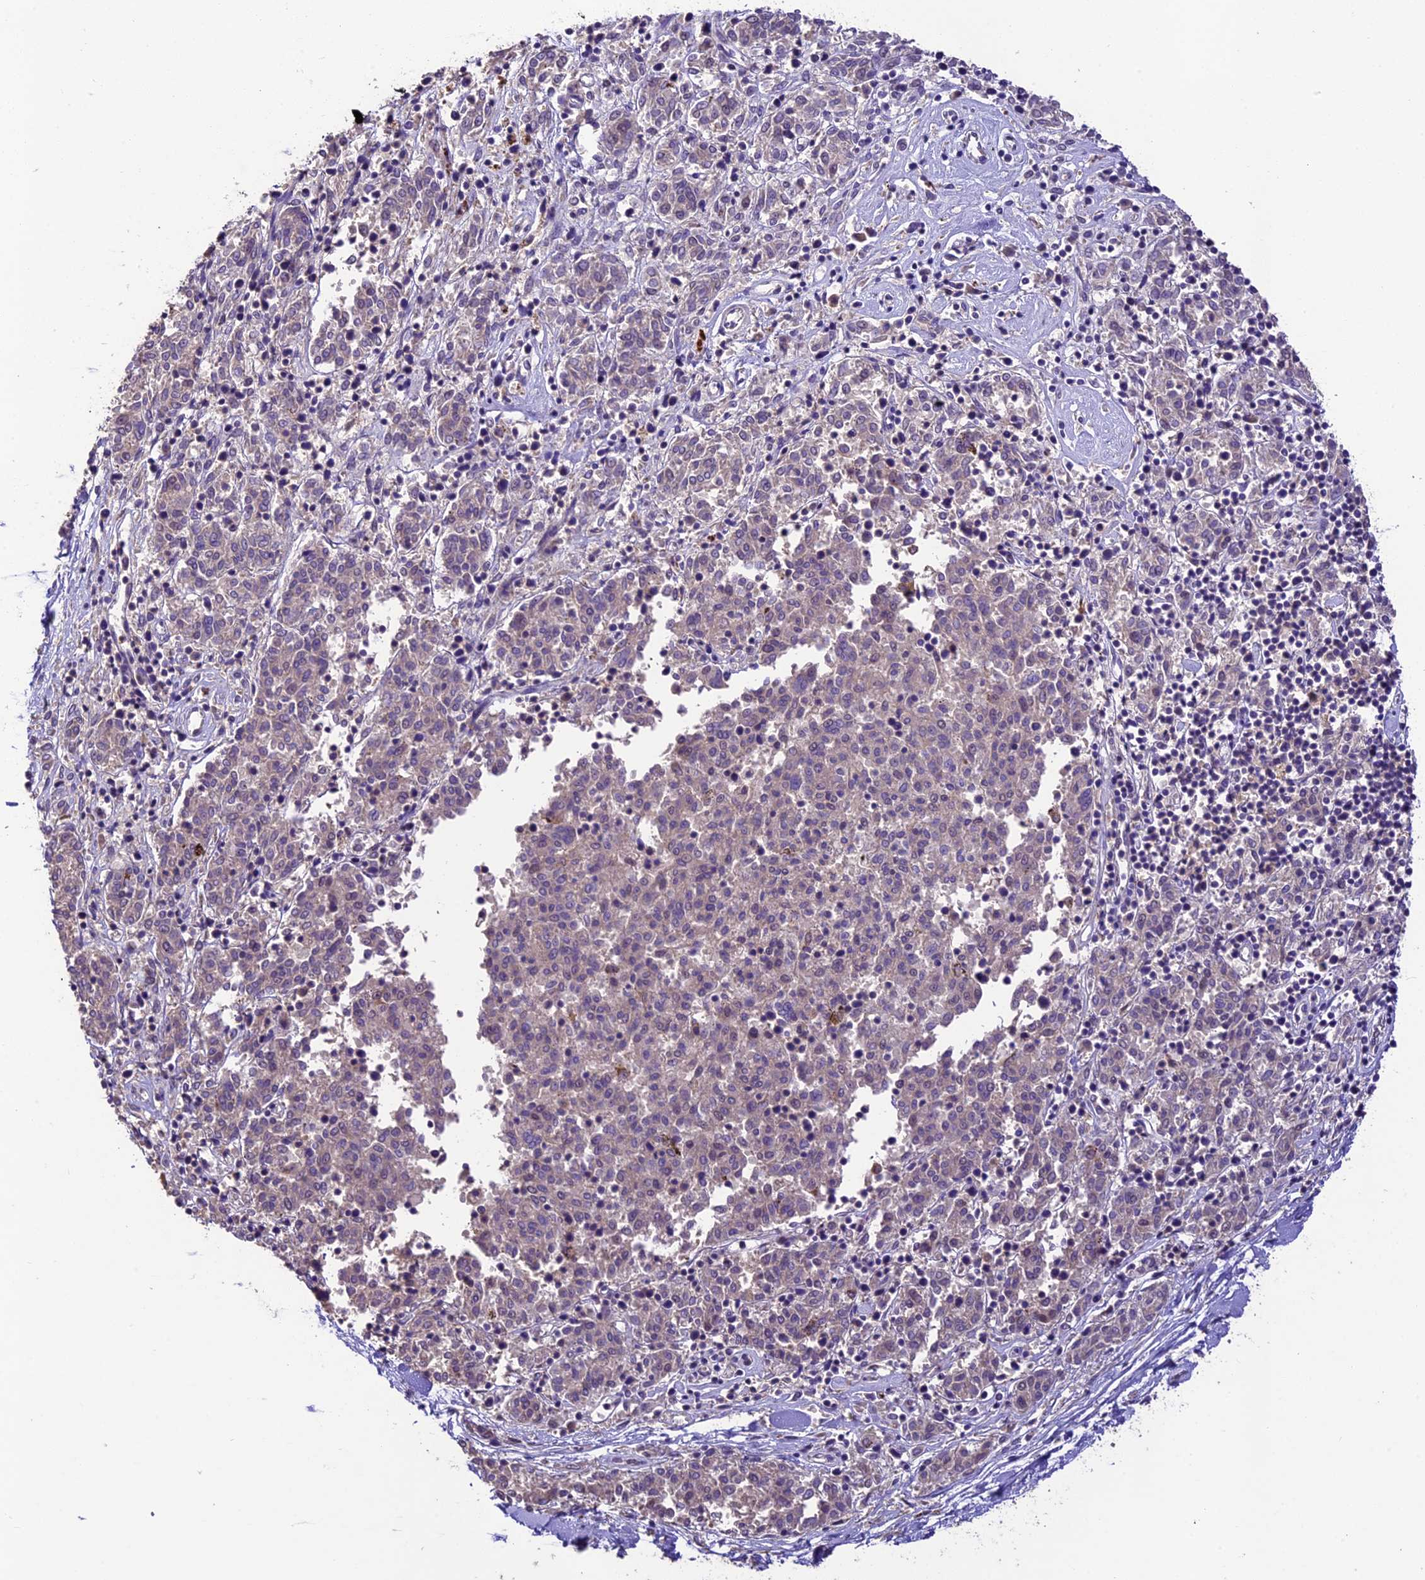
{"staining": {"intensity": "negative", "quantity": "none", "location": "none"}, "tissue": "melanoma", "cell_type": "Tumor cells", "image_type": "cancer", "snomed": [{"axis": "morphology", "description": "Malignant melanoma, NOS"}, {"axis": "topography", "description": "Skin"}], "caption": "Human malignant melanoma stained for a protein using IHC demonstrates no staining in tumor cells.", "gene": "DGKH", "patient": {"sex": "female", "age": 72}}